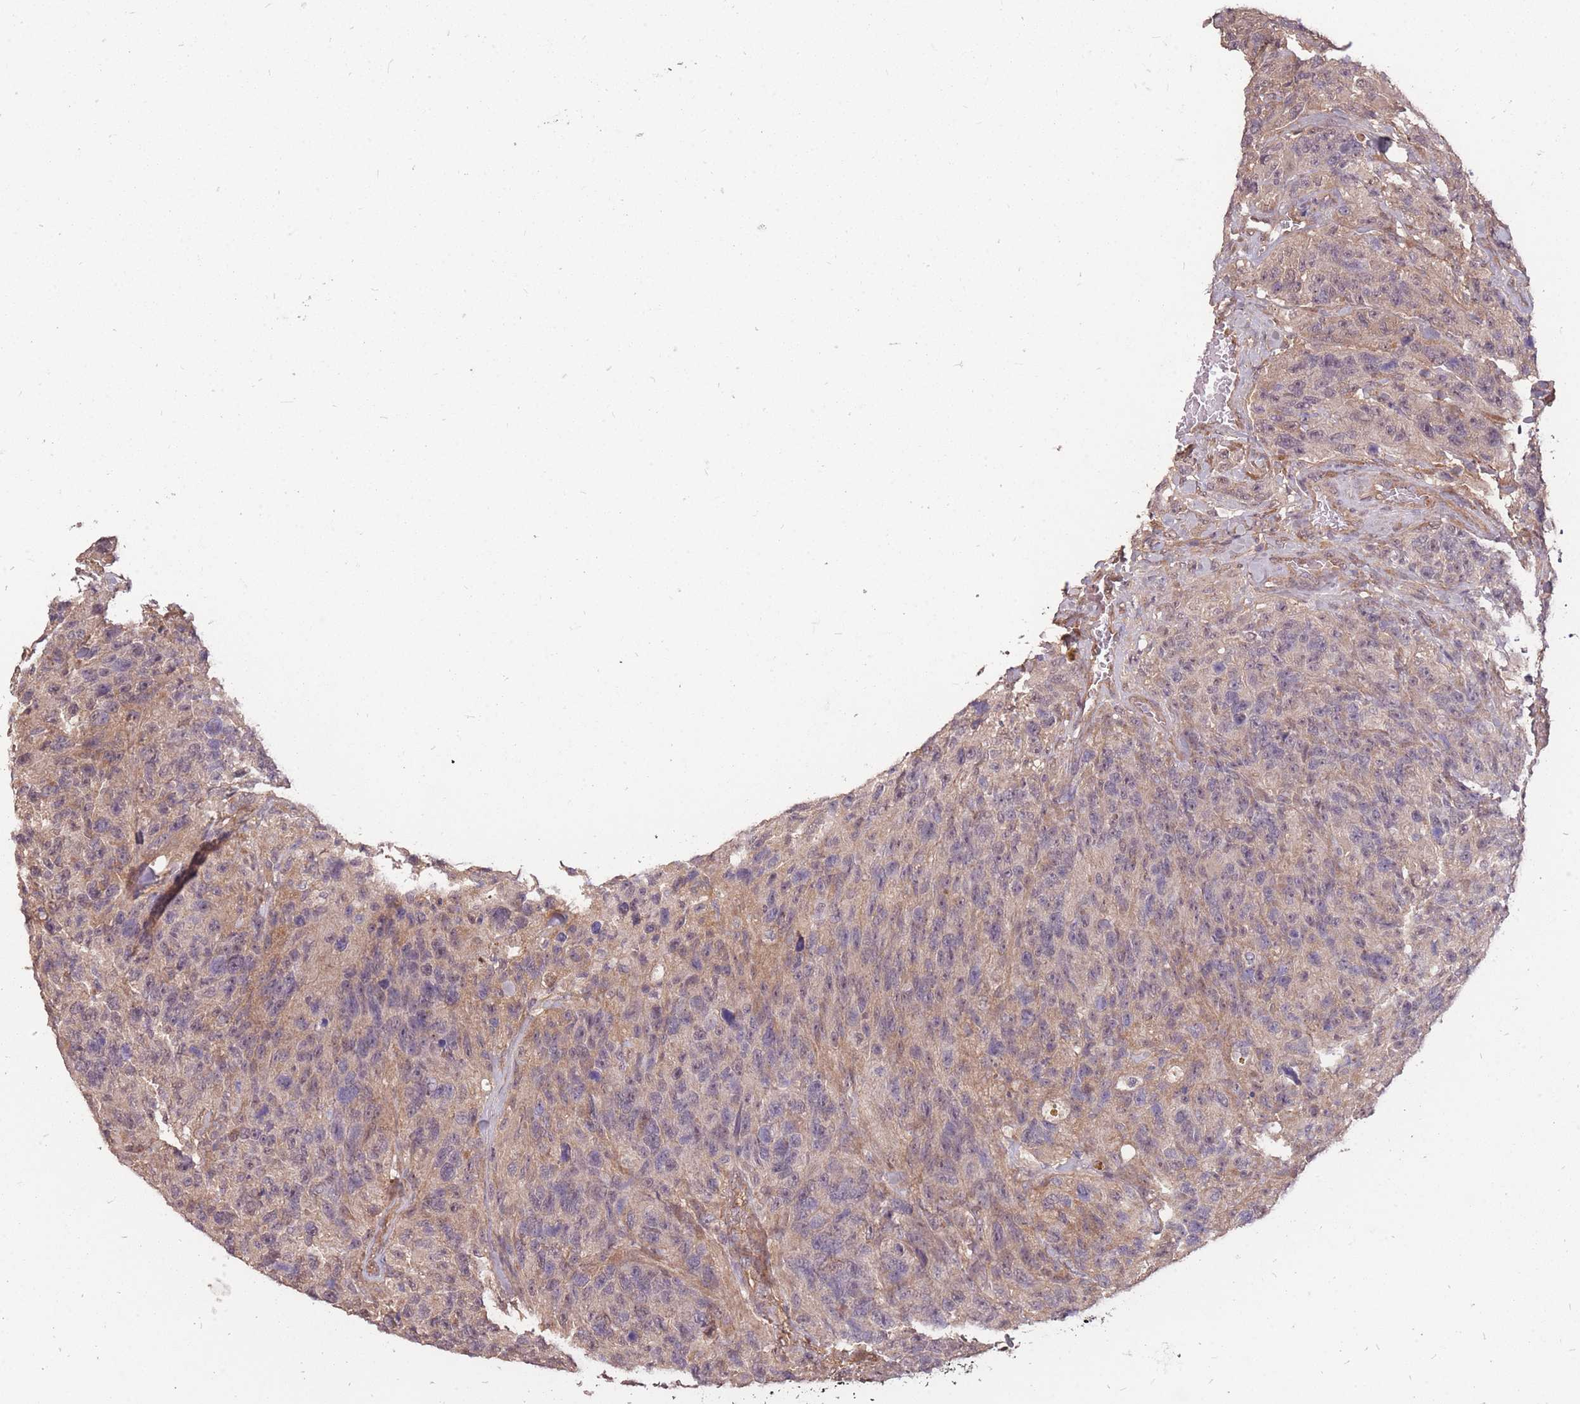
{"staining": {"intensity": "negative", "quantity": "none", "location": "none"}, "tissue": "glioma", "cell_type": "Tumor cells", "image_type": "cancer", "snomed": [{"axis": "morphology", "description": "Glioma, malignant, High grade"}, {"axis": "topography", "description": "Brain"}], "caption": "A histopathology image of human malignant glioma (high-grade) is negative for staining in tumor cells.", "gene": "DYNC1LI2", "patient": {"sex": "male", "age": 69}}